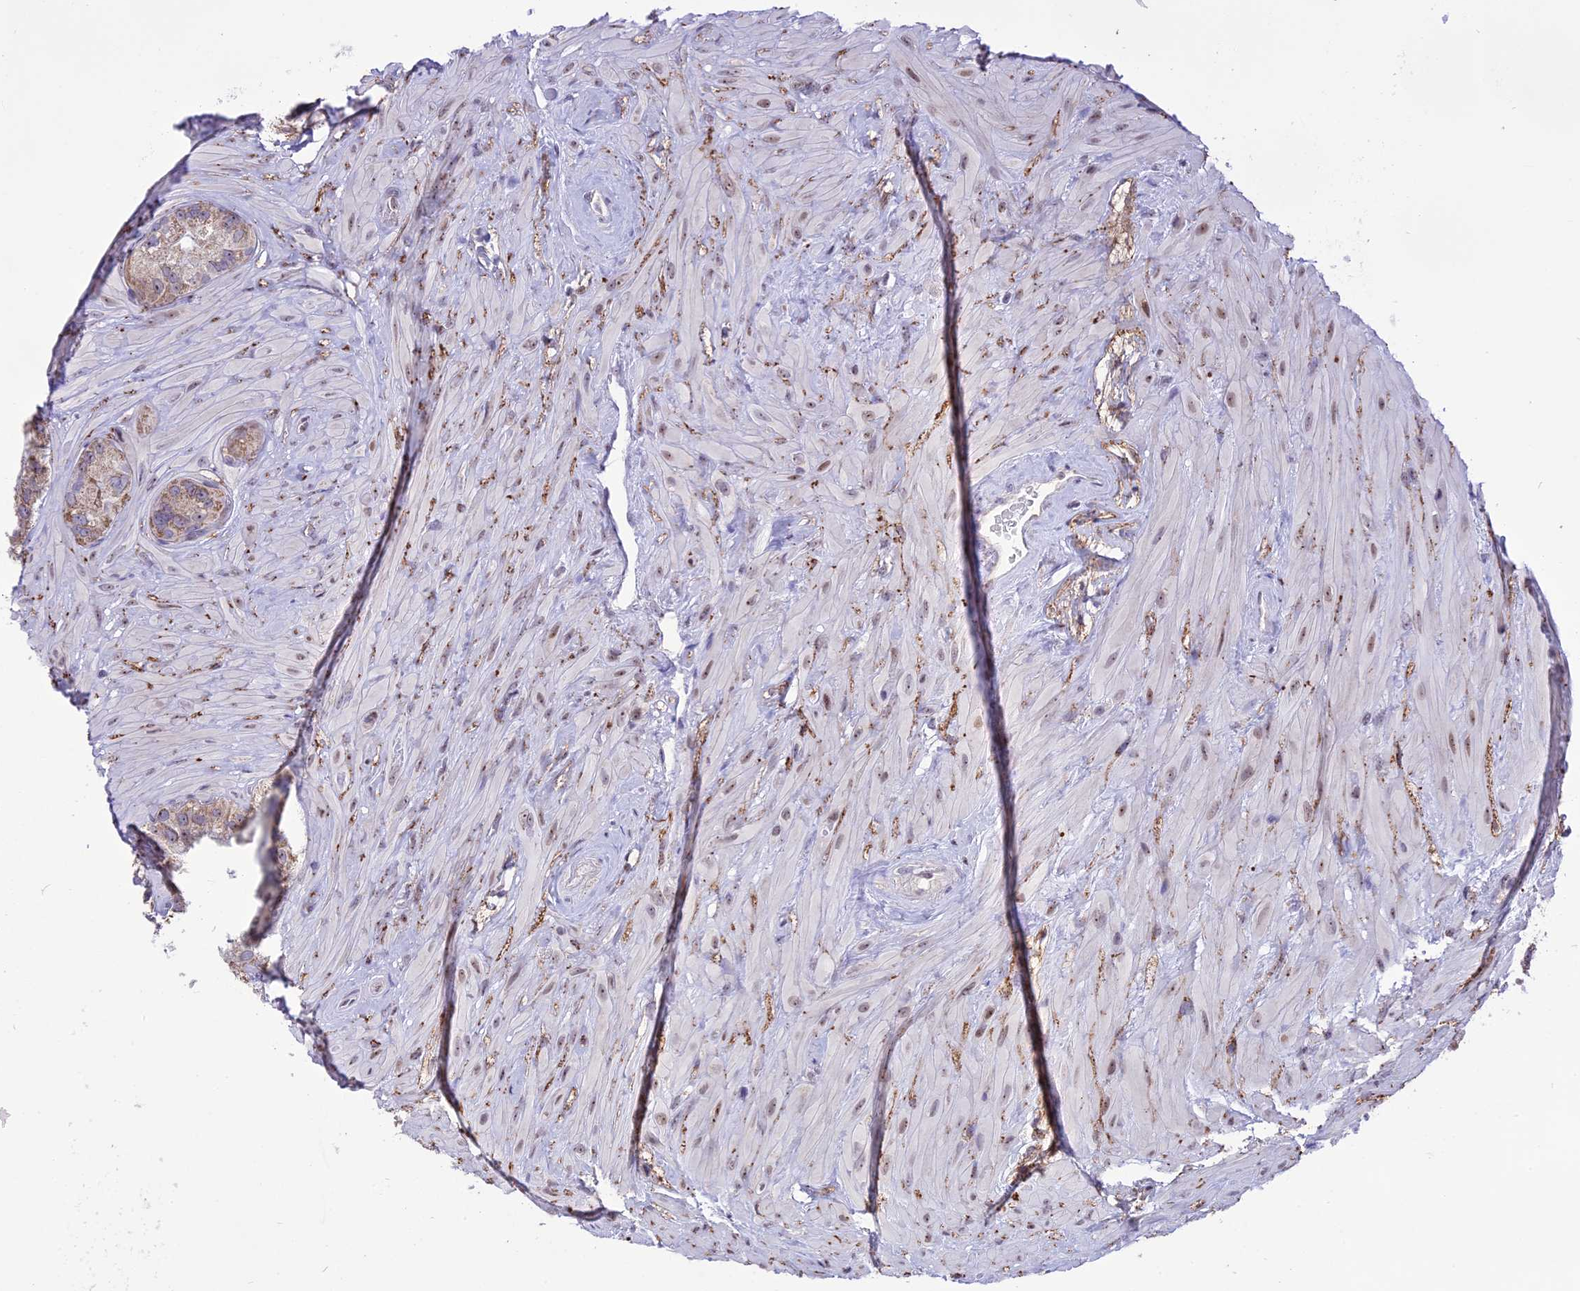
{"staining": {"intensity": "weak", "quantity": "25%-75%", "location": "cytoplasmic/membranous"}, "tissue": "seminal vesicle", "cell_type": "Glandular cells", "image_type": "normal", "snomed": [{"axis": "morphology", "description": "Normal tissue, NOS"}, {"axis": "topography", "description": "Seminal veicle"}, {"axis": "topography", "description": "Peripheral nerve tissue"}], "caption": "Immunohistochemical staining of normal human seminal vesicle displays weak cytoplasmic/membranous protein staining in approximately 25%-75% of glandular cells.", "gene": "CMSS1", "patient": {"sex": "male", "age": 67}}